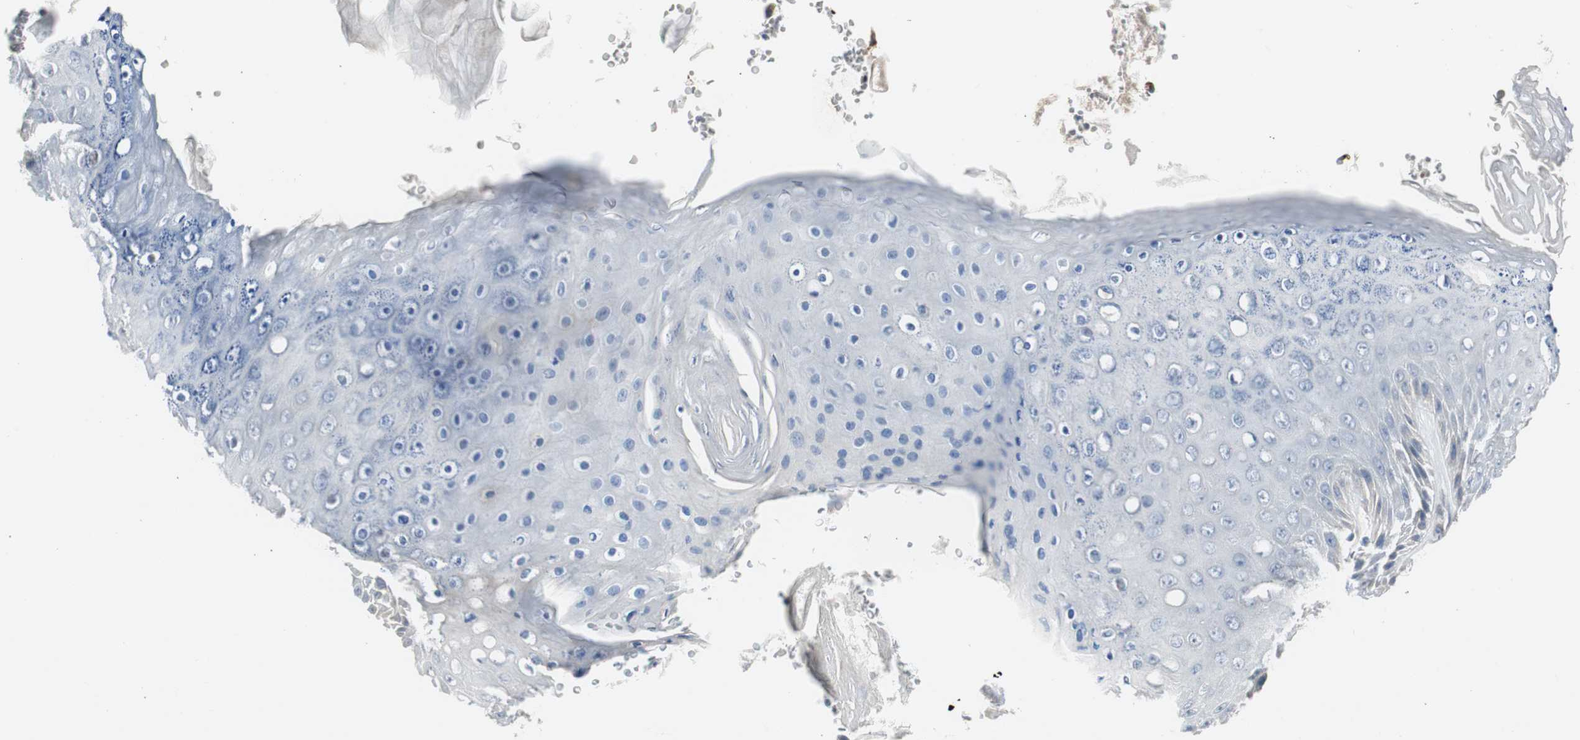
{"staining": {"intensity": "negative", "quantity": "none", "location": "none"}, "tissue": "skin", "cell_type": "Epidermal cells", "image_type": "normal", "snomed": [{"axis": "morphology", "description": "Normal tissue, NOS"}, {"axis": "topography", "description": "Anal"}], "caption": "IHC of normal skin demonstrates no staining in epidermal cells.", "gene": "SOX30", "patient": {"sex": "female", "age": 46}}